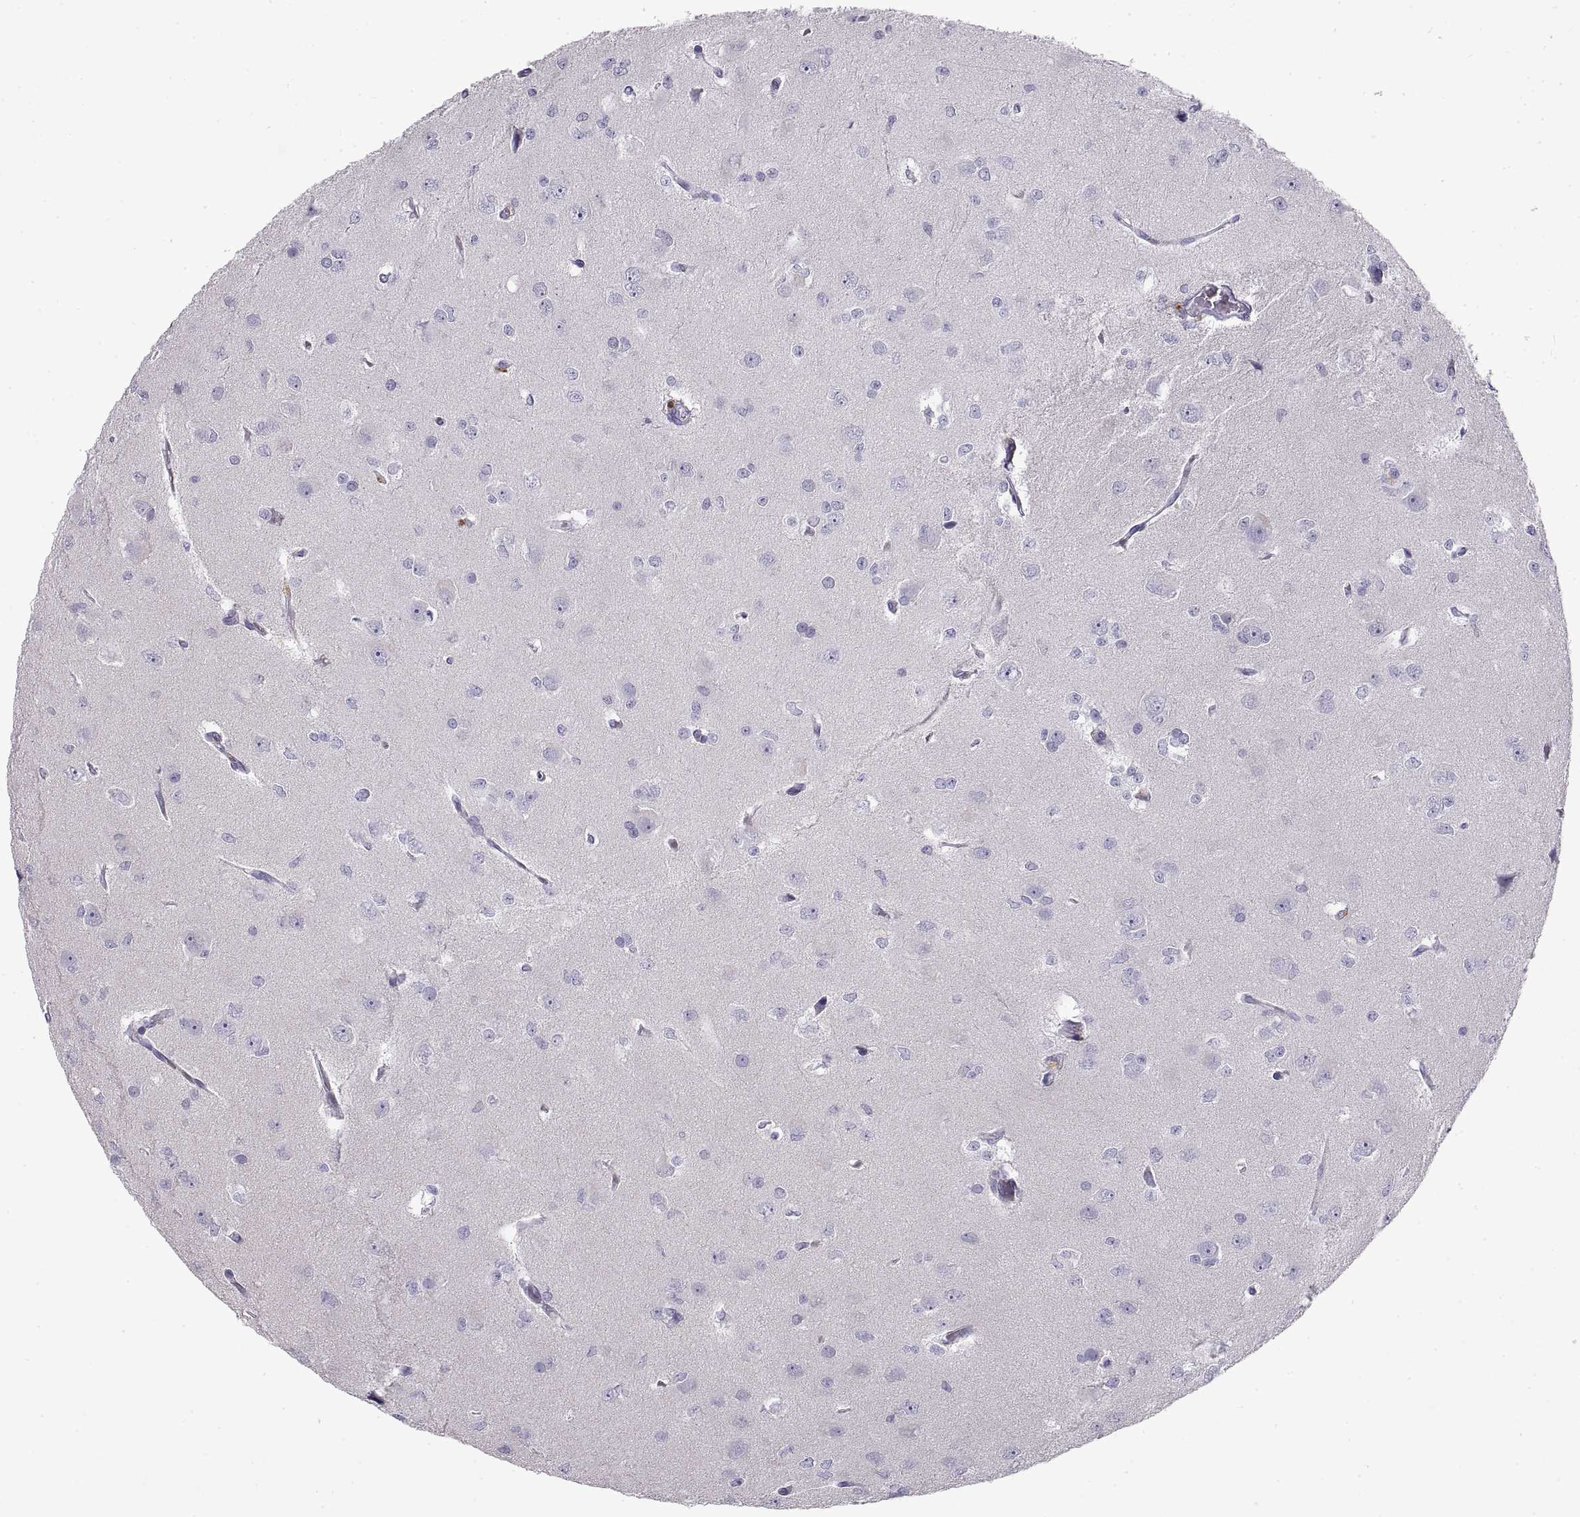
{"staining": {"intensity": "negative", "quantity": "none", "location": "none"}, "tissue": "glioma", "cell_type": "Tumor cells", "image_type": "cancer", "snomed": [{"axis": "morphology", "description": "Glioma, malignant, Low grade"}, {"axis": "topography", "description": "Brain"}], "caption": "An image of human glioma is negative for staining in tumor cells.", "gene": "CRYBB3", "patient": {"sex": "male", "age": 27}}